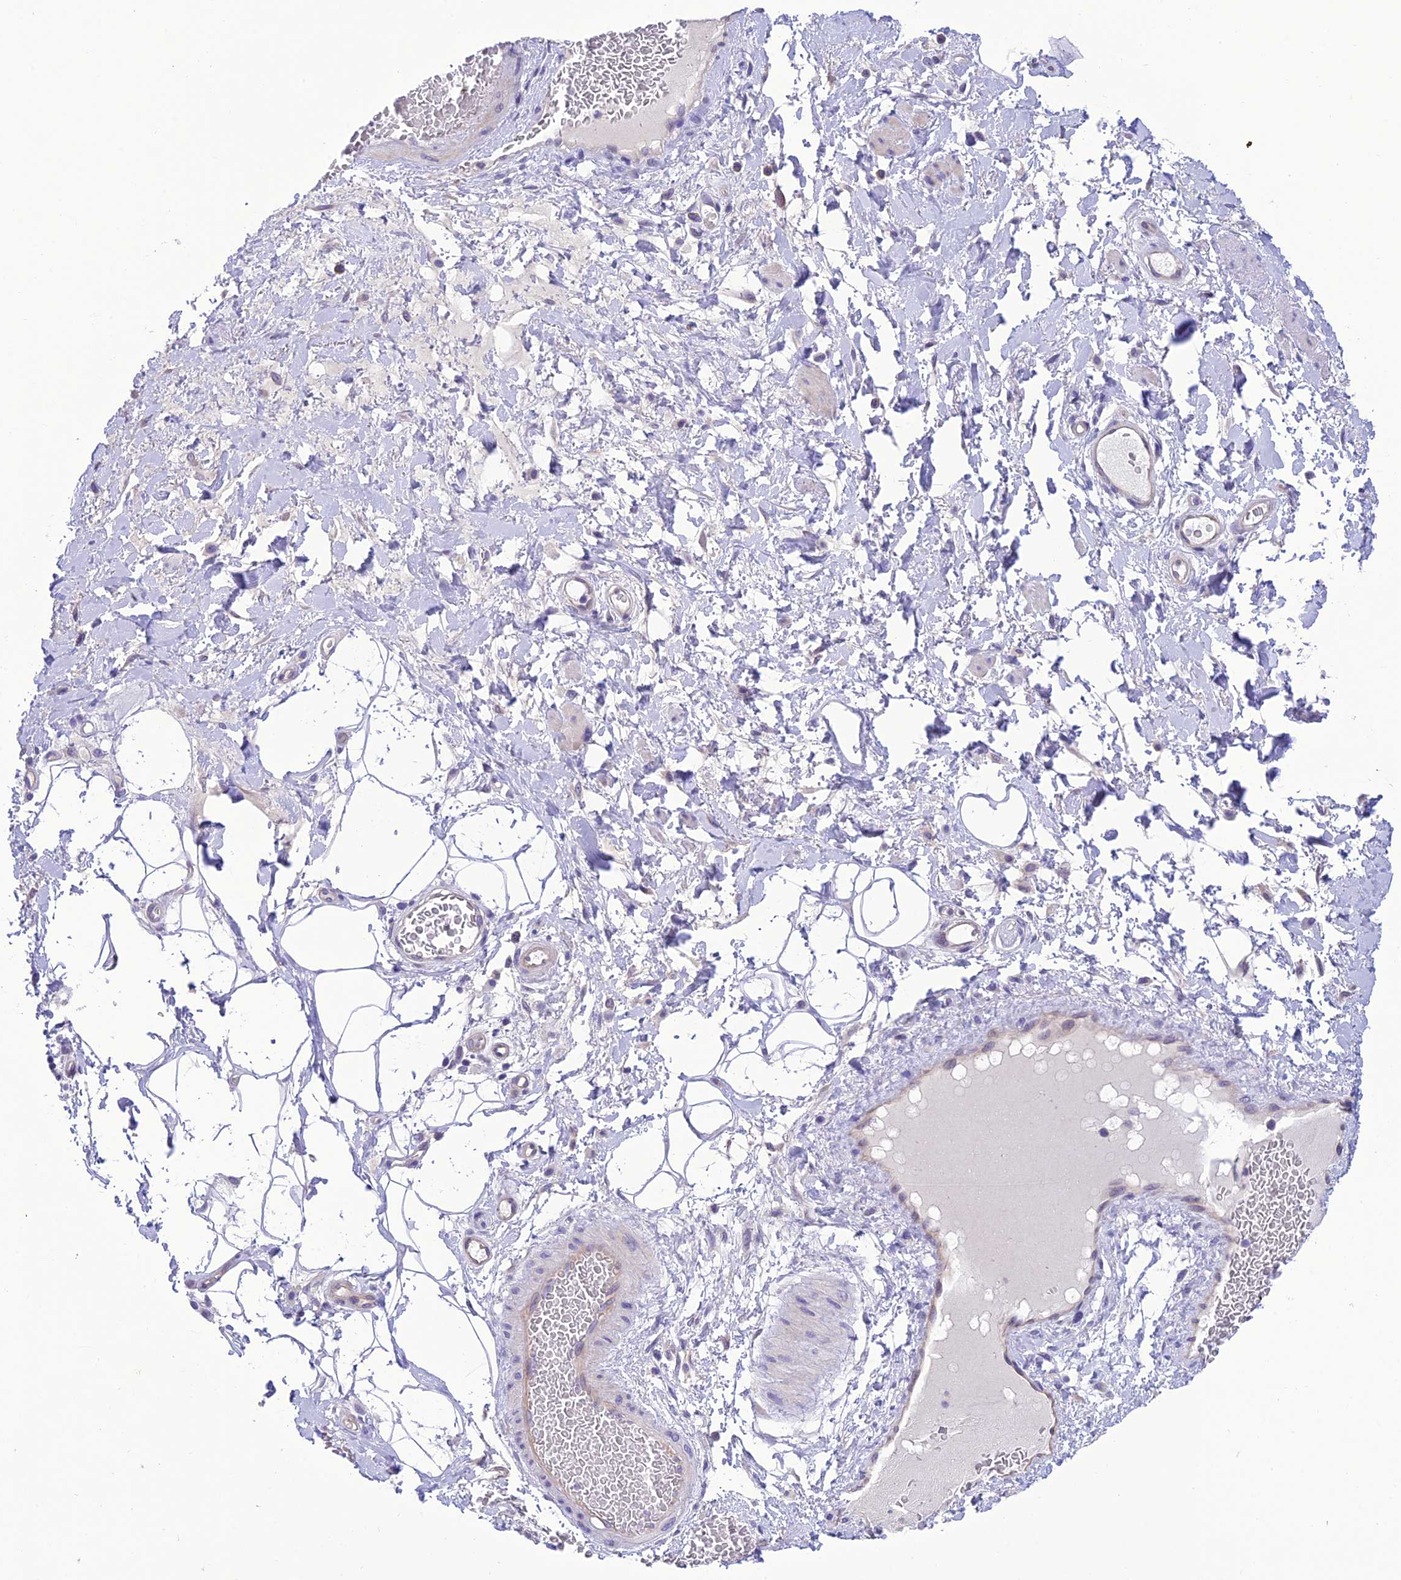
{"staining": {"intensity": "negative", "quantity": "none", "location": "none"}, "tissue": "adipose tissue", "cell_type": "Adipocytes", "image_type": "normal", "snomed": [{"axis": "morphology", "description": "Normal tissue, NOS"}, {"axis": "morphology", "description": "Adenocarcinoma, NOS"}, {"axis": "topography", "description": "Rectum"}, {"axis": "topography", "description": "Vagina"}, {"axis": "topography", "description": "Peripheral nerve tissue"}], "caption": "Immunohistochemistry (IHC) photomicrograph of normal adipose tissue: human adipose tissue stained with DAB shows no significant protein staining in adipocytes. (DAB (3,3'-diaminobenzidine) immunohistochemistry (IHC), high magnification).", "gene": "C17orf67", "patient": {"sex": "female", "age": 71}}